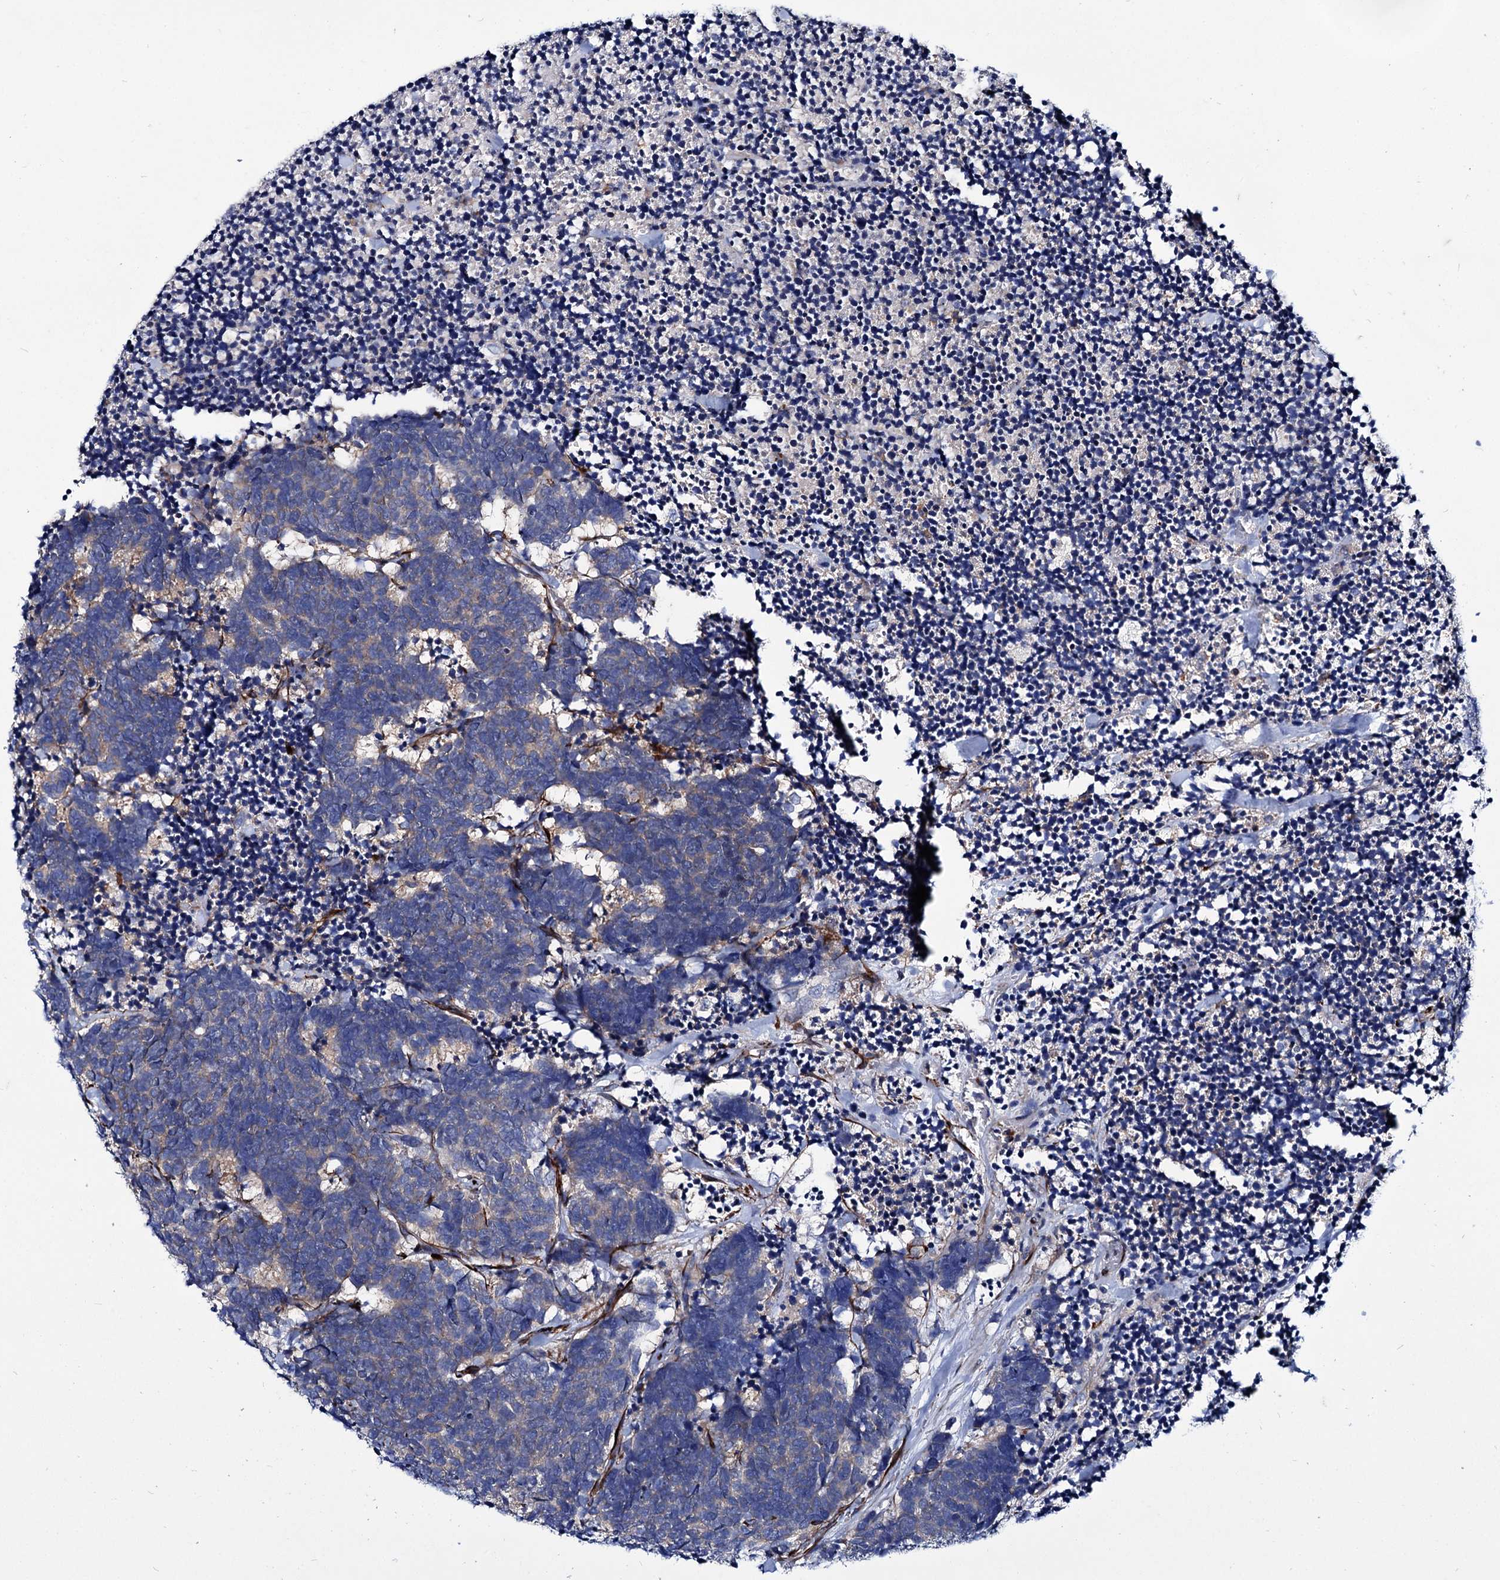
{"staining": {"intensity": "weak", "quantity": "25%-75%", "location": "cytoplasmic/membranous"}, "tissue": "carcinoid", "cell_type": "Tumor cells", "image_type": "cancer", "snomed": [{"axis": "morphology", "description": "Carcinoma, NOS"}, {"axis": "morphology", "description": "Carcinoid, malignant, NOS"}, {"axis": "topography", "description": "Urinary bladder"}], "caption": "Tumor cells demonstrate low levels of weak cytoplasmic/membranous positivity in about 25%-75% of cells in carcinoid.", "gene": "AXL", "patient": {"sex": "male", "age": 57}}